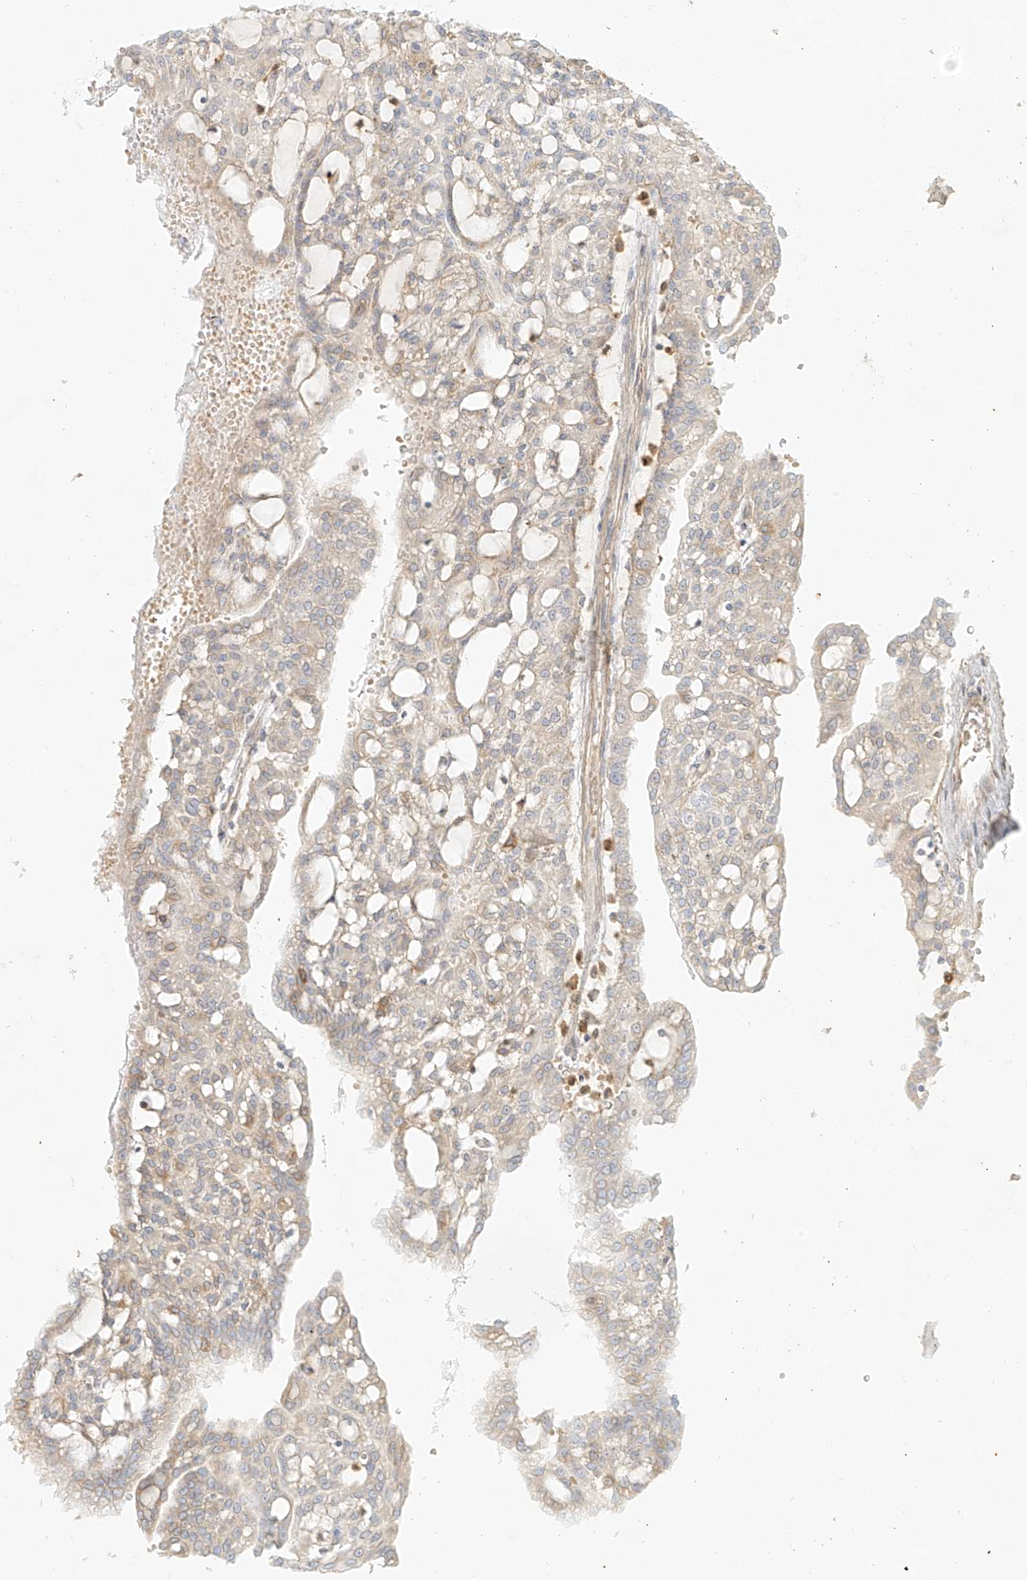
{"staining": {"intensity": "negative", "quantity": "none", "location": "none"}, "tissue": "renal cancer", "cell_type": "Tumor cells", "image_type": "cancer", "snomed": [{"axis": "morphology", "description": "Adenocarcinoma, NOS"}, {"axis": "topography", "description": "Kidney"}], "caption": "Protein analysis of renal cancer exhibits no significant expression in tumor cells. (DAB (3,3'-diaminobenzidine) immunohistochemistry (IHC), high magnification).", "gene": "UPK1B", "patient": {"sex": "male", "age": 63}}